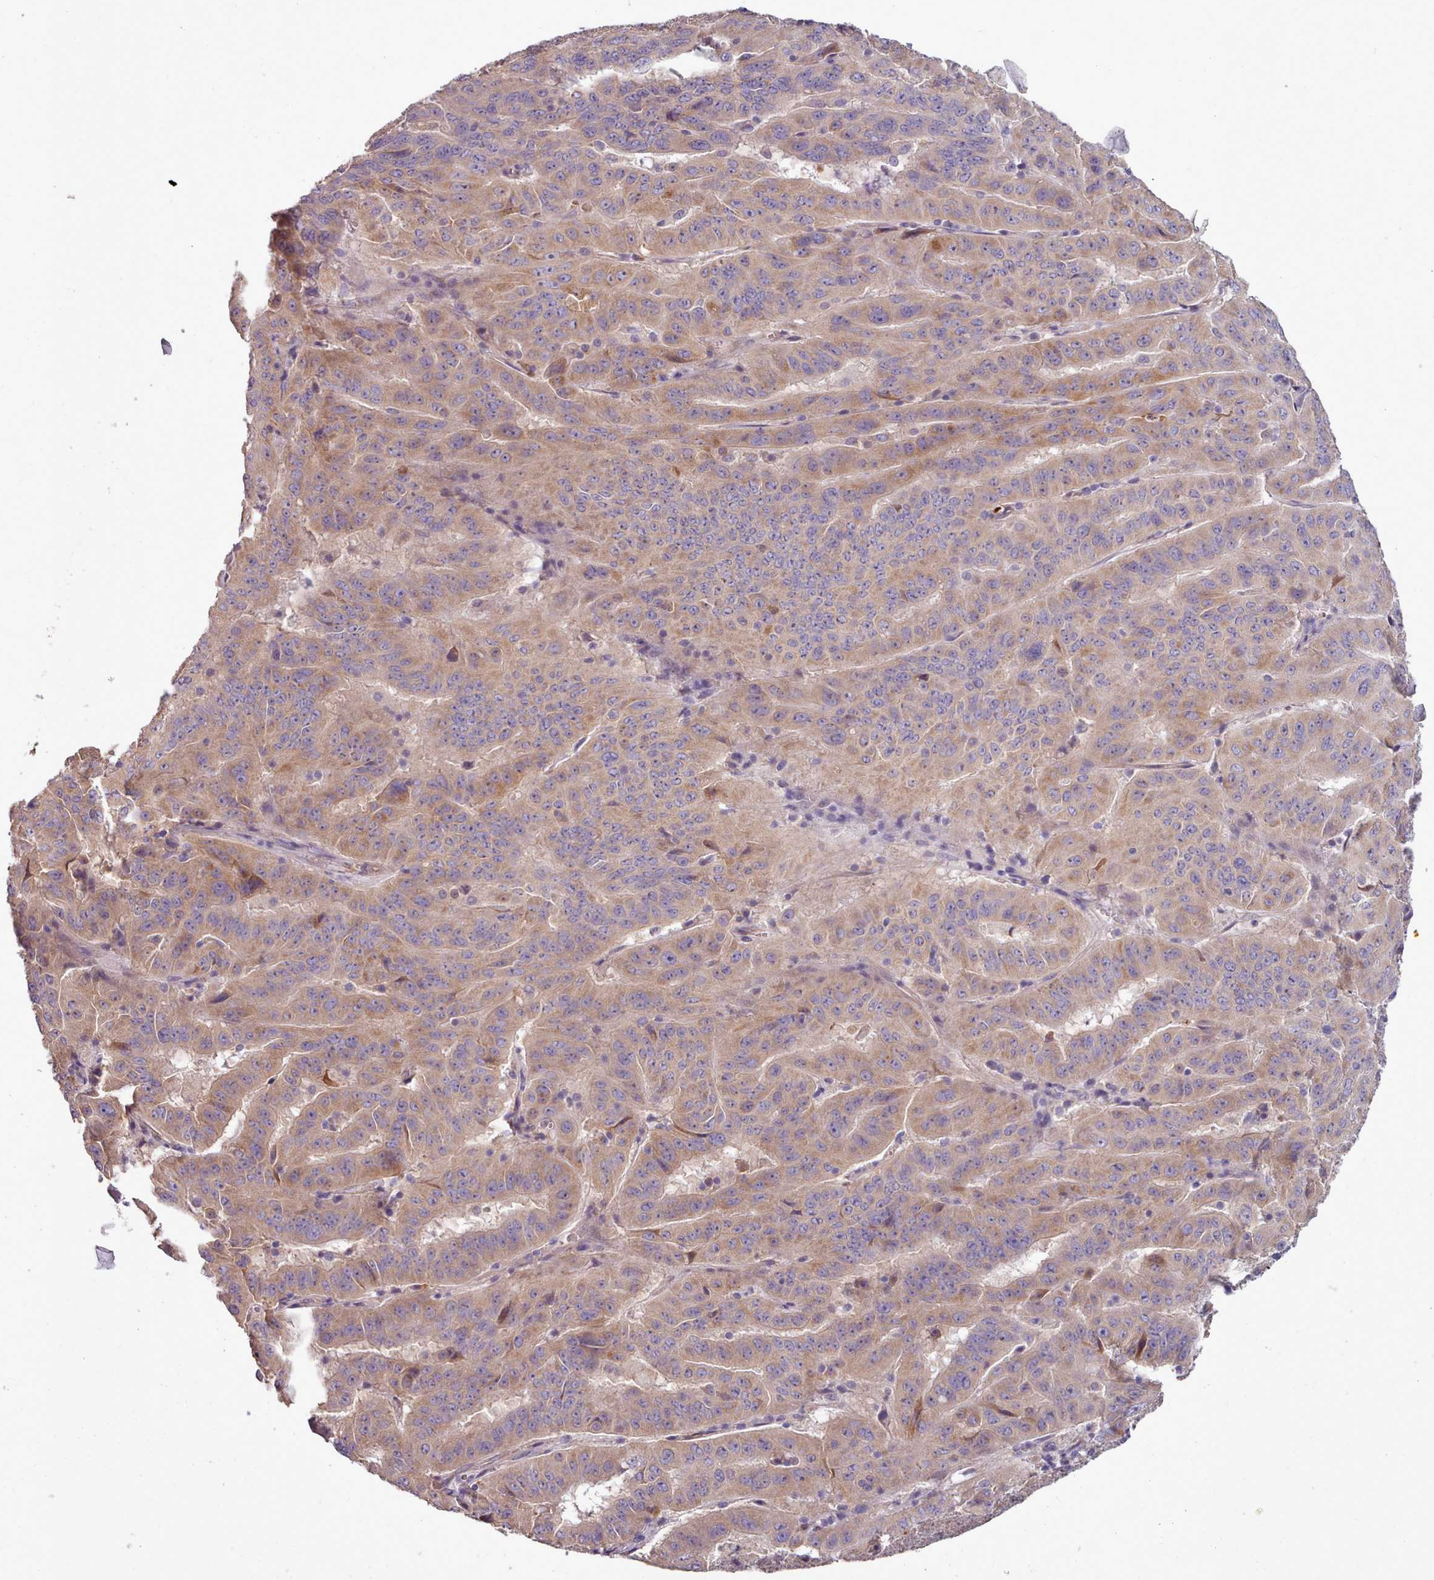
{"staining": {"intensity": "moderate", "quantity": ">75%", "location": "cytoplasmic/membranous"}, "tissue": "pancreatic cancer", "cell_type": "Tumor cells", "image_type": "cancer", "snomed": [{"axis": "morphology", "description": "Adenocarcinoma, NOS"}, {"axis": "topography", "description": "Pancreas"}], "caption": "Immunohistochemistry (IHC) (DAB (3,3'-diaminobenzidine)) staining of adenocarcinoma (pancreatic) demonstrates moderate cytoplasmic/membranous protein staining in approximately >75% of tumor cells.", "gene": "DPF1", "patient": {"sex": "male", "age": 63}}